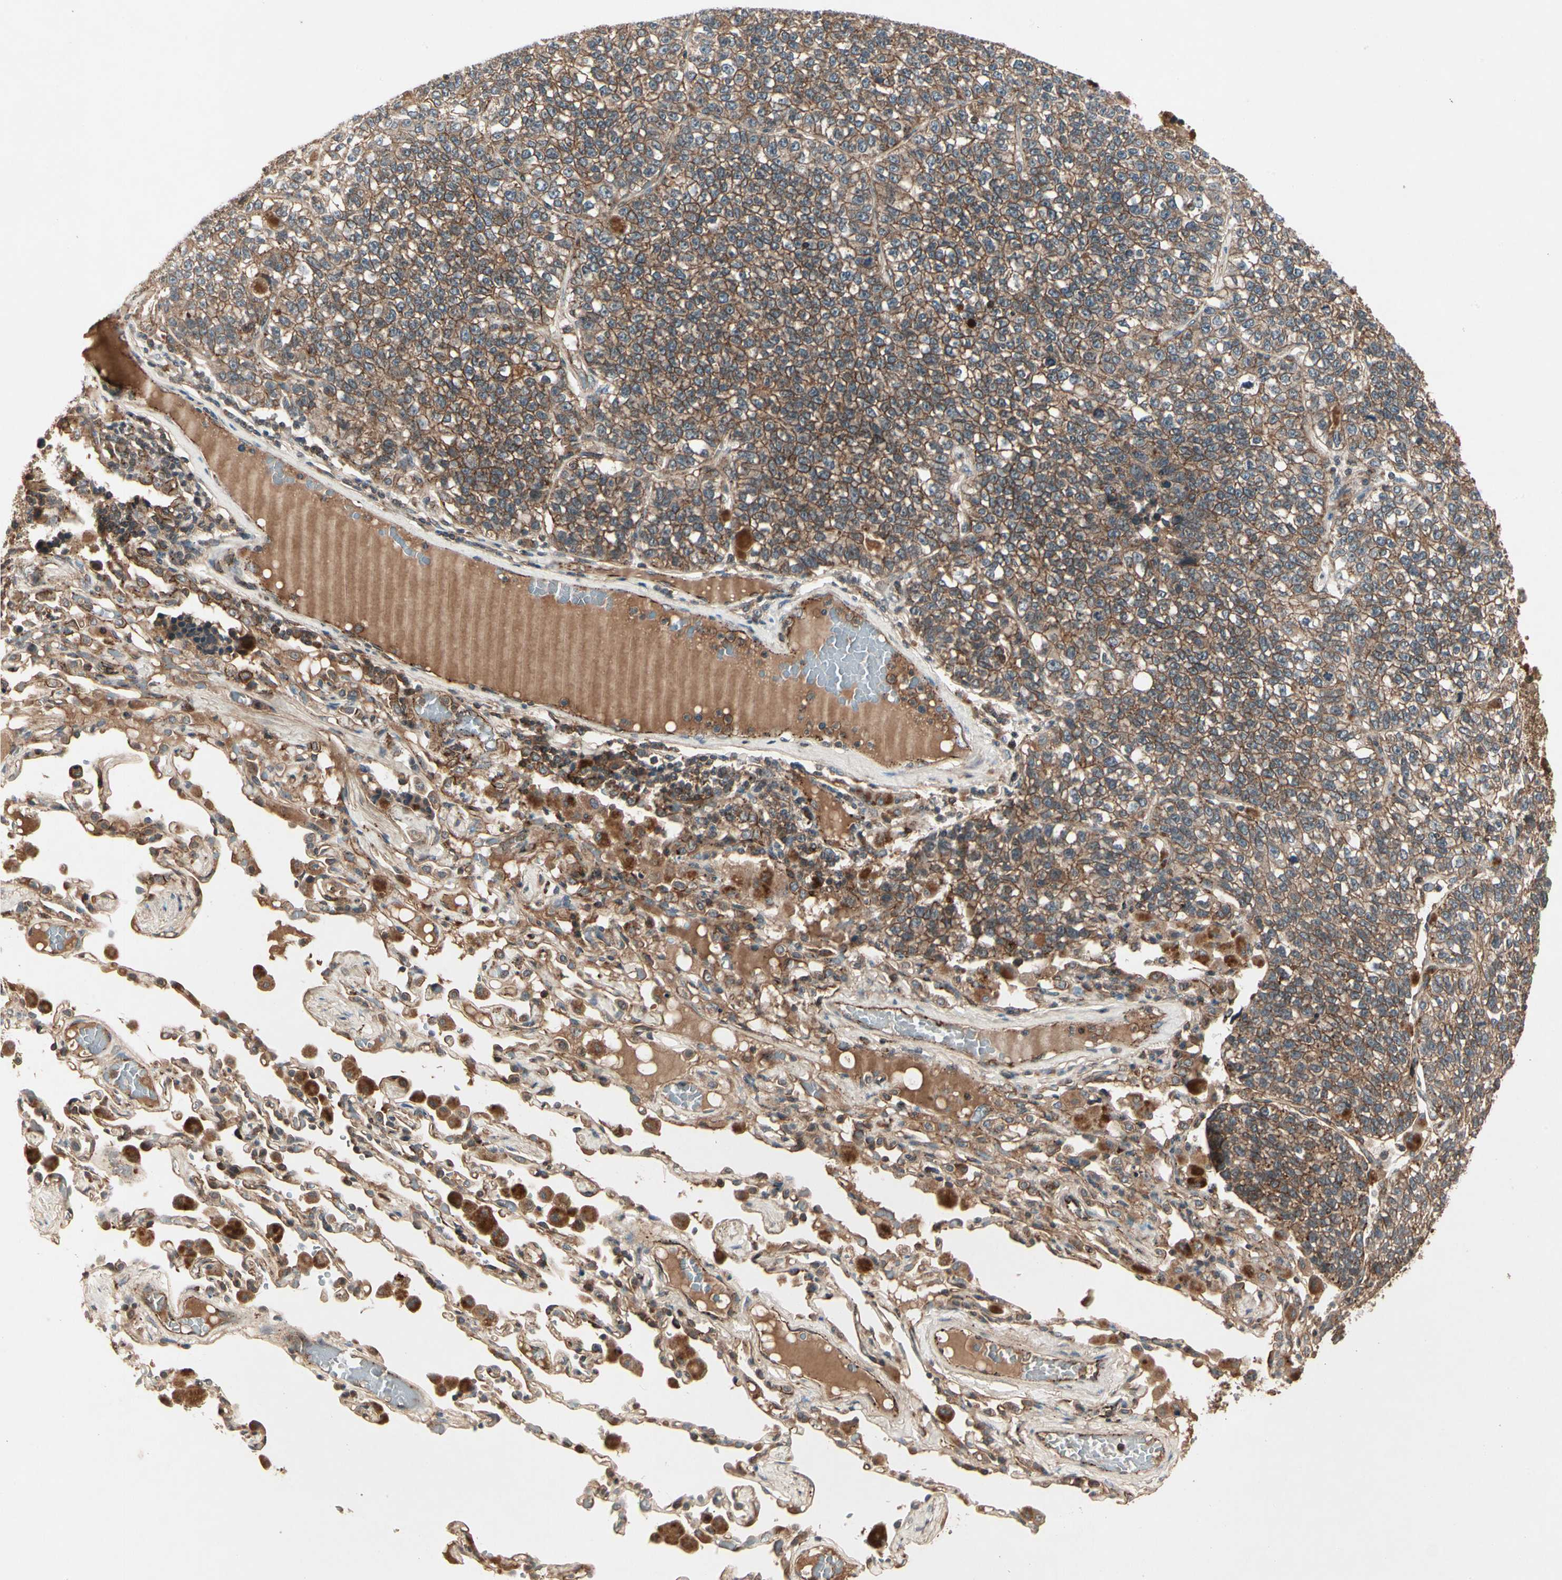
{"staining": {"intensity": "moderate", "quantity": ">75%", "location": "cytoplasmic/membranous"}, "tissue": "lung cancer", "cell_type": "Tumor cells", "image_type": "cancer", "snomed": [{"axis": "morphology", "description": "Adenocarcinoma, NOS"}, {"axis": "topography", "description": "Lung"}], "caption": "Immunohistochemical staining of human lung adenocarcinoma reveals moderate cytoplasmic/membranous protein positivity in about >75% of tumor cells.", "gene": "FLOT1", "patient": {"sex": "male", "age": 49}}